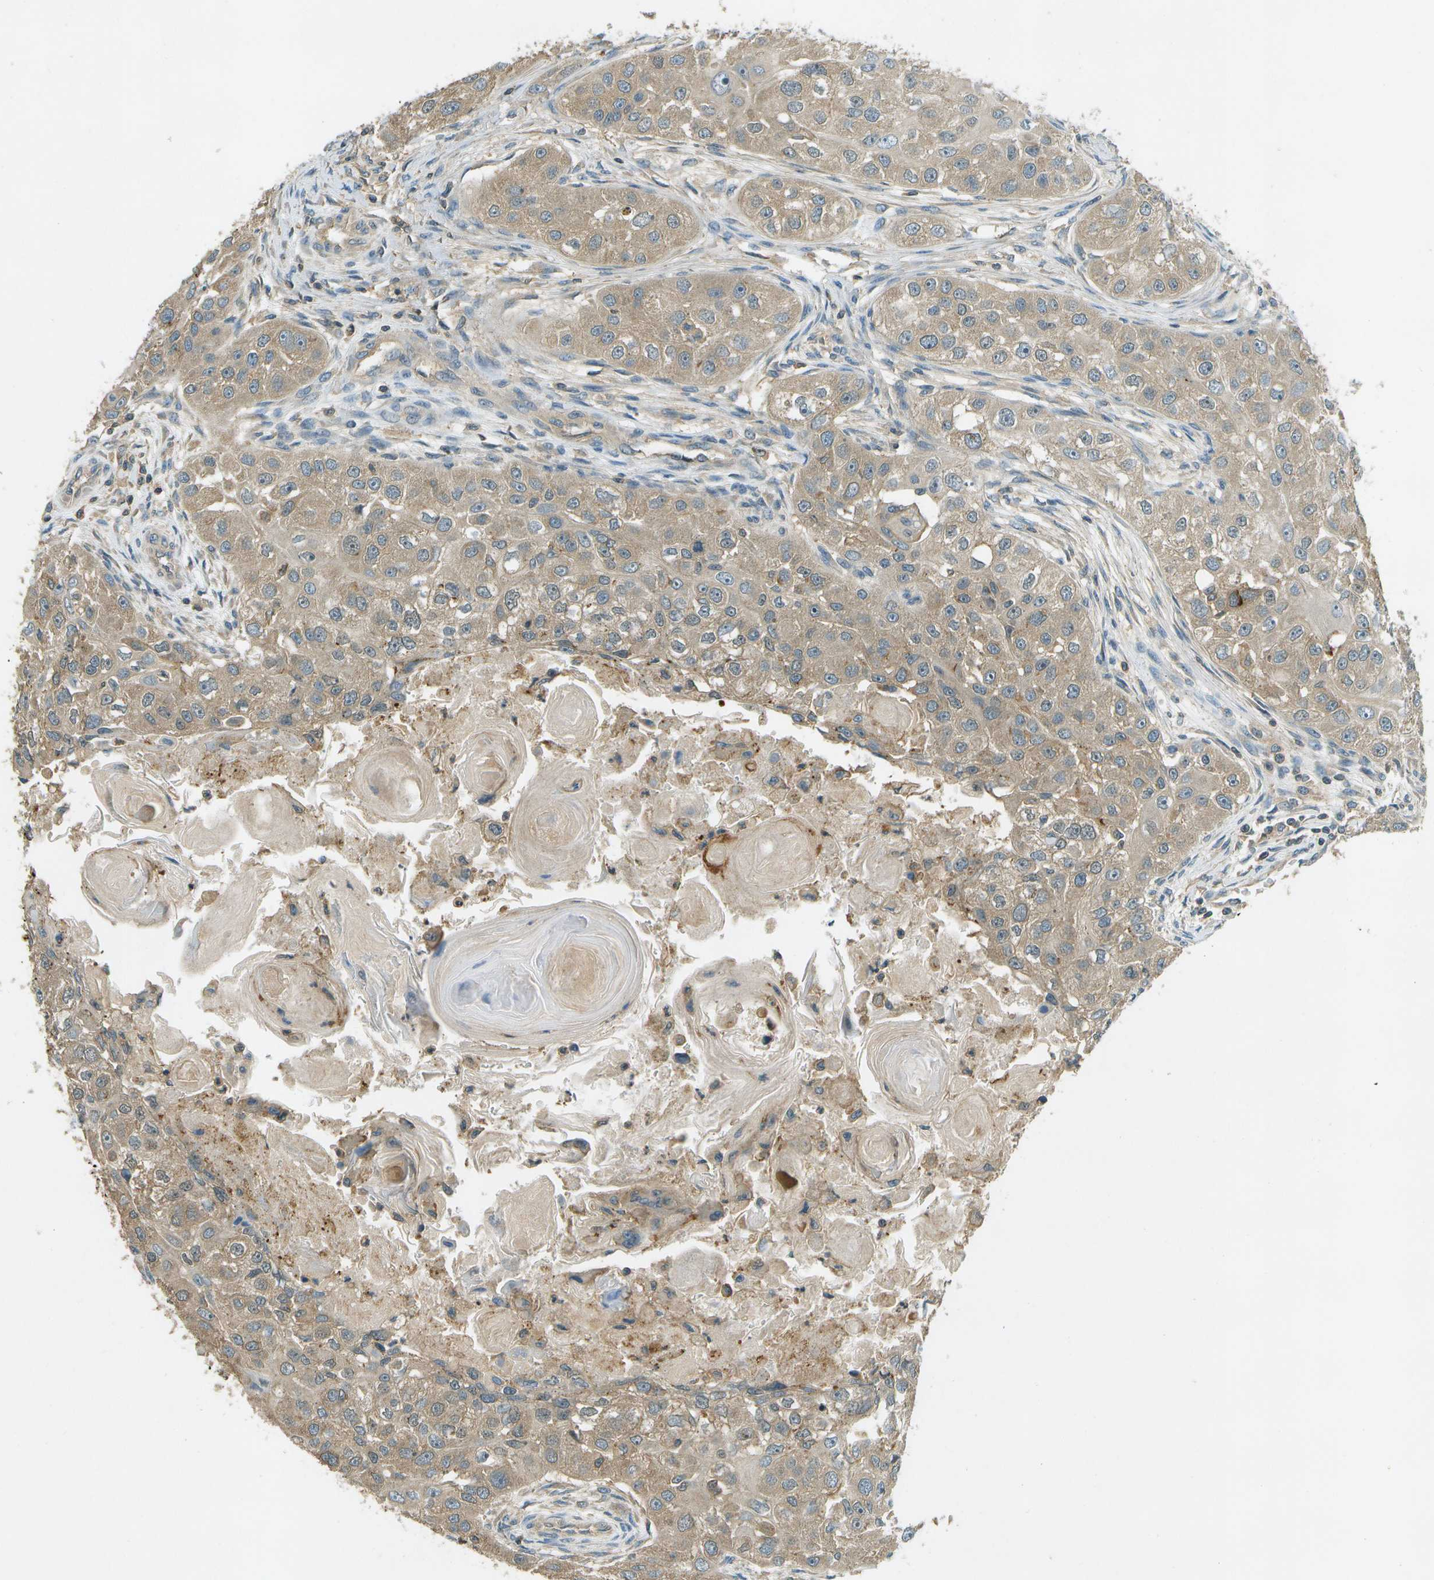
{"staining": {"intensity": "weak", "quantity": ">75%", "location": "cytoplasmic/membranous"}, "tissue": "head and neck cancer", "cell_type": "Tumor cells", "image_type": "cancer", "snomed": [{"axis": "morphology", "description": "Normal tissue, NOS"}, {"axis": "morphology", "description": "Squamous cell carcinoma, NOS"}, {"axis": "topography", "description": "Skeletal muscle"}, {"axis": "topography", "description": "Head-Neck"}], "caption": "Immunohistochemistry (IHC) (DAB (3,3'-diaminobenzidine)) staining of human head and neck squamous cell carcinoma exhibits weak cytoplasmic/membranous protein positivity in approximately >75% of tumor cells. The protein of interest is shown in brown color, while the nuclei are stained blue.", "gene": "NUDT4", "patient": {"sex": "male", "age": 51}}